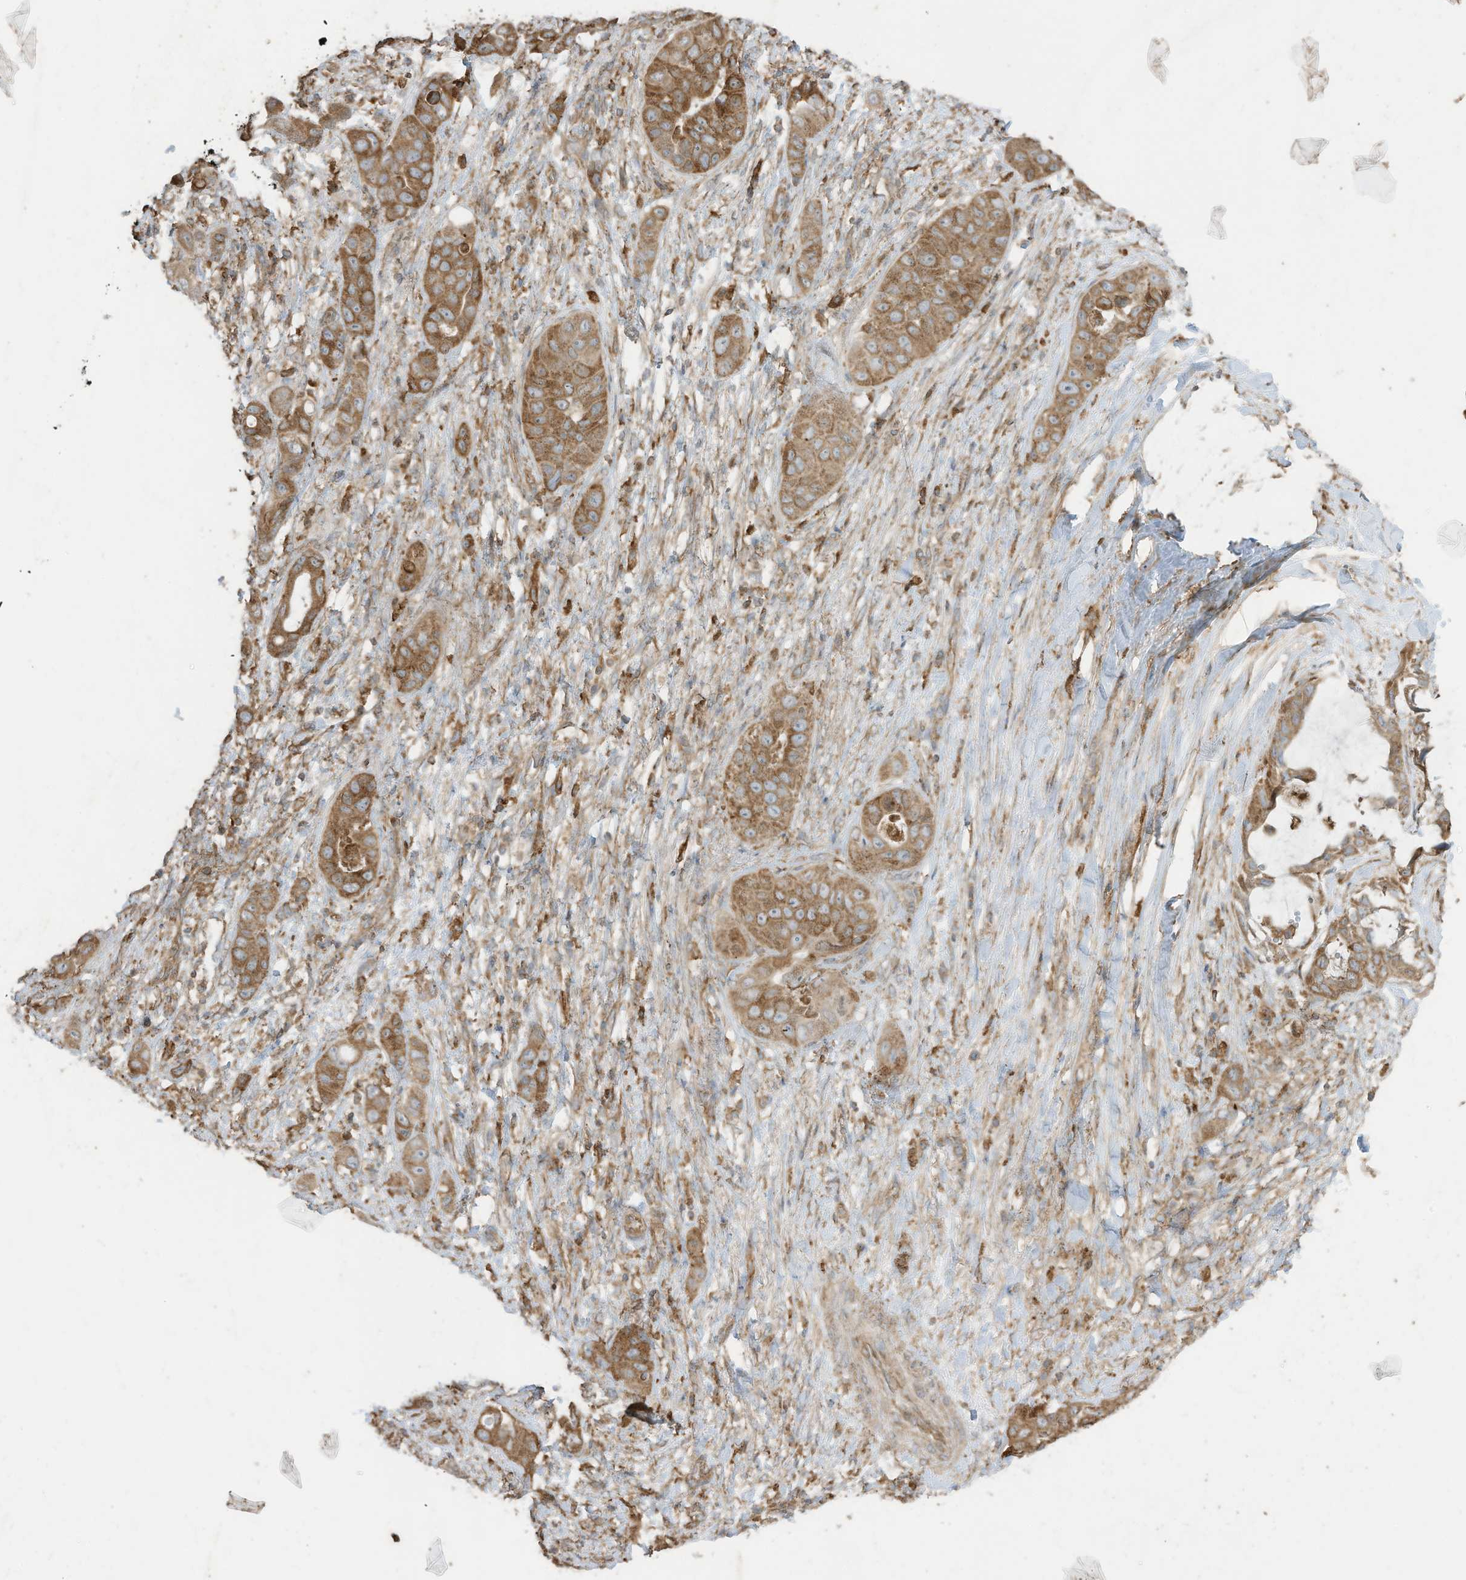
{"staining": {"intensity": "moderate", "quantity": ">75%", "location": "cytoplasmic/membranous"}, "tissue": "liver cancer", "cell_type": "Tumor cells", "image_type": "cancer", "snomed": [{"axis": "morphology", "description": "Cholangiocarcinoma"}, {"axis": "topography", "description": "Liver"}], "caption": "The immunohistochemical stain shows moderate cytoplasmic/membranous expression in tumor cells of liver cholangiocarcinoma tissue.", "gene": "CGAS", "patient": {"sex": "female", "age": 52}}